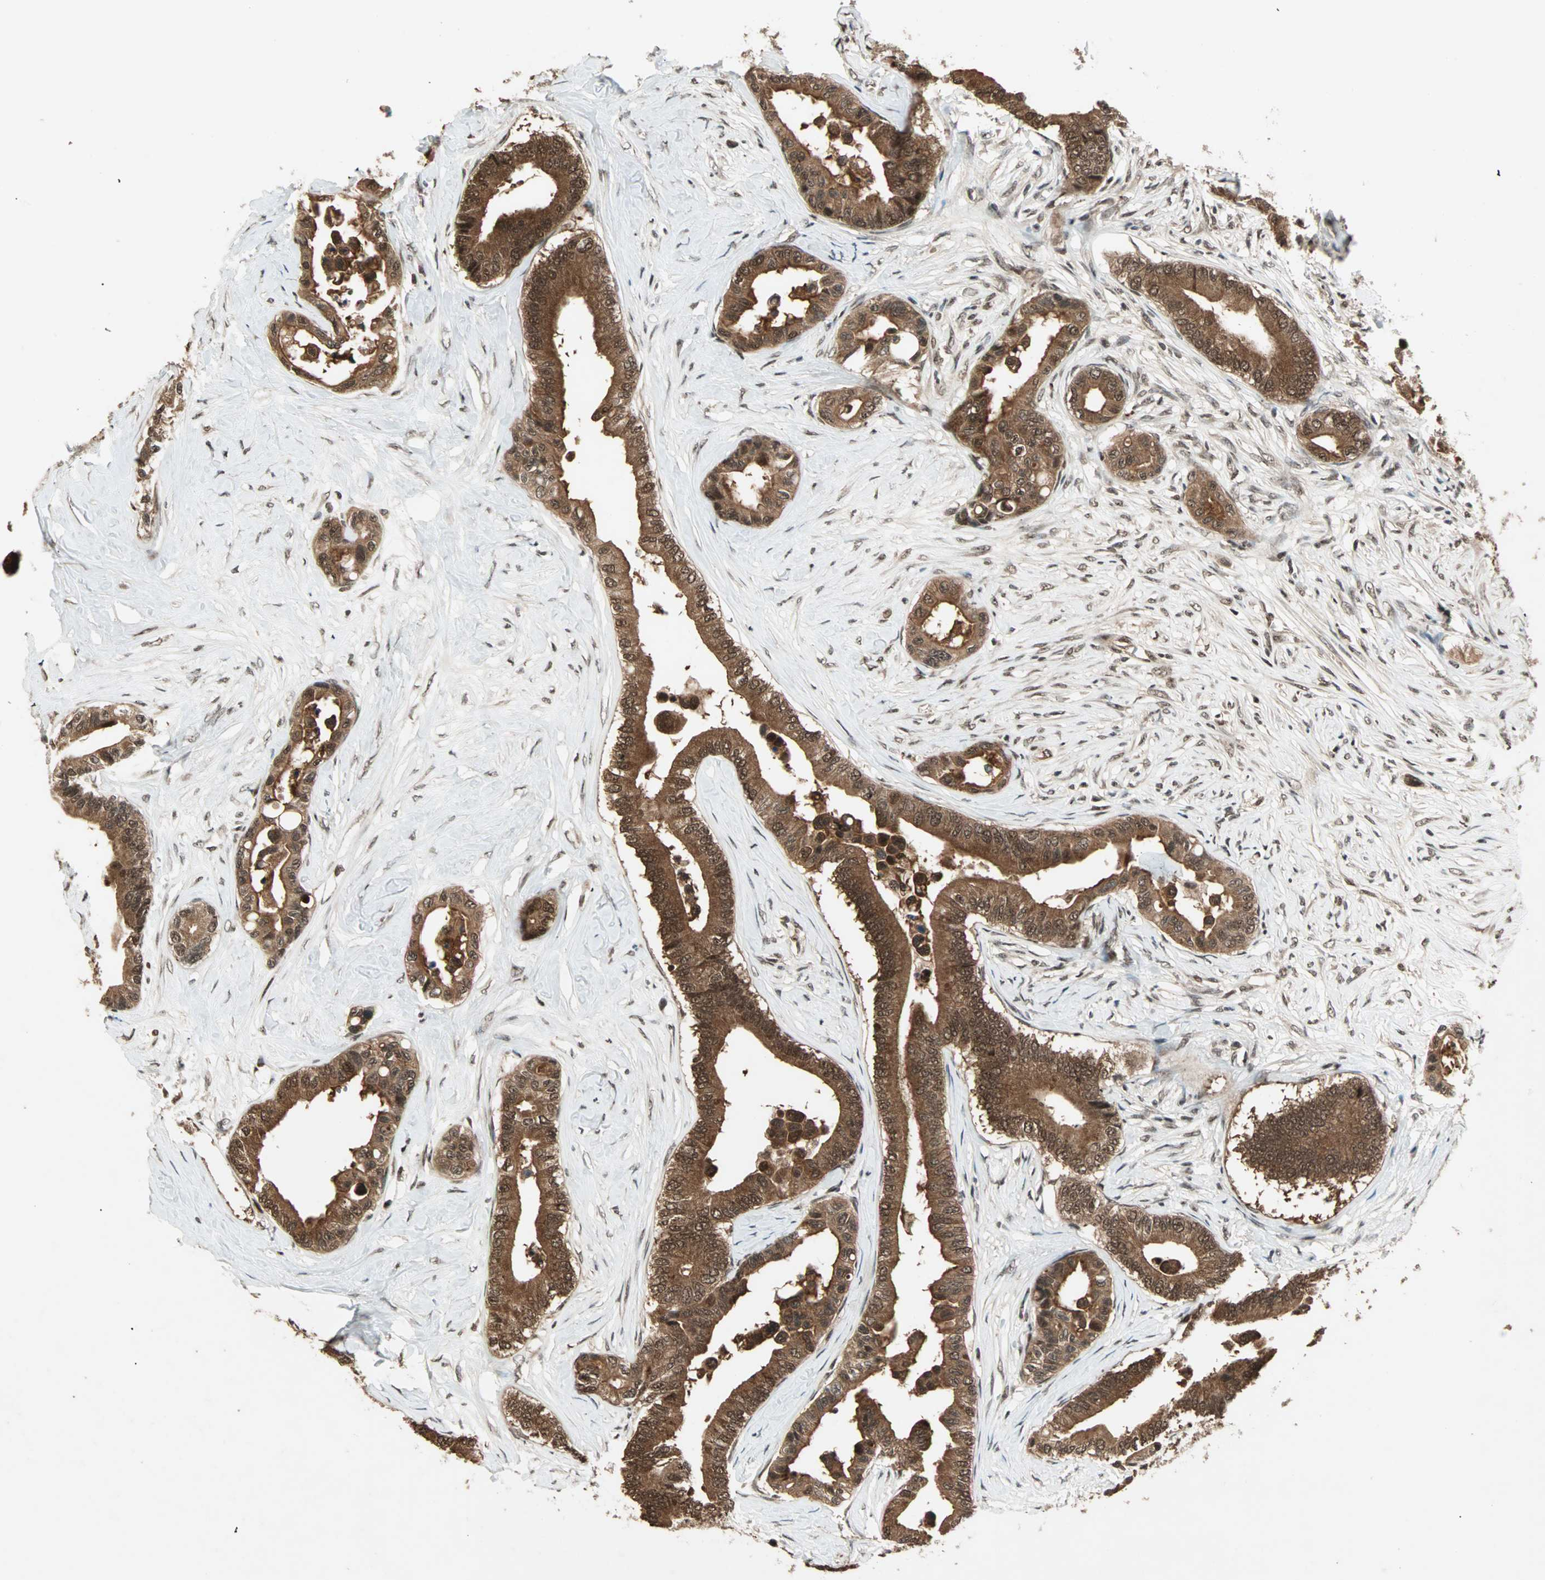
{"staining": {"intensity": "strong", "quantity": ">75%", "location": "cytoplasmic/membranous,nuclear"}, "tissue": "colorectal cancer", "cell_type": "Tumor cells", "image_type": "cancer", "snomed": [{"axis": "morphology", "description": "Normal tissue, NOS"}, {"axis": "morphology", "description": "Adenocarcinoma, NOS"}, {"axis": "topography", "description": "Colon"}], "caption": "DAB immunohistochemical staining of colorectal cancer (adenocarcinoma) demonstrates strong cytoplasmic/membranous and nuclear protein positivity in approximately >75% of tumor cells.", "gene": "ZNF44", "patient": {"sex": "male", "age": 82}}